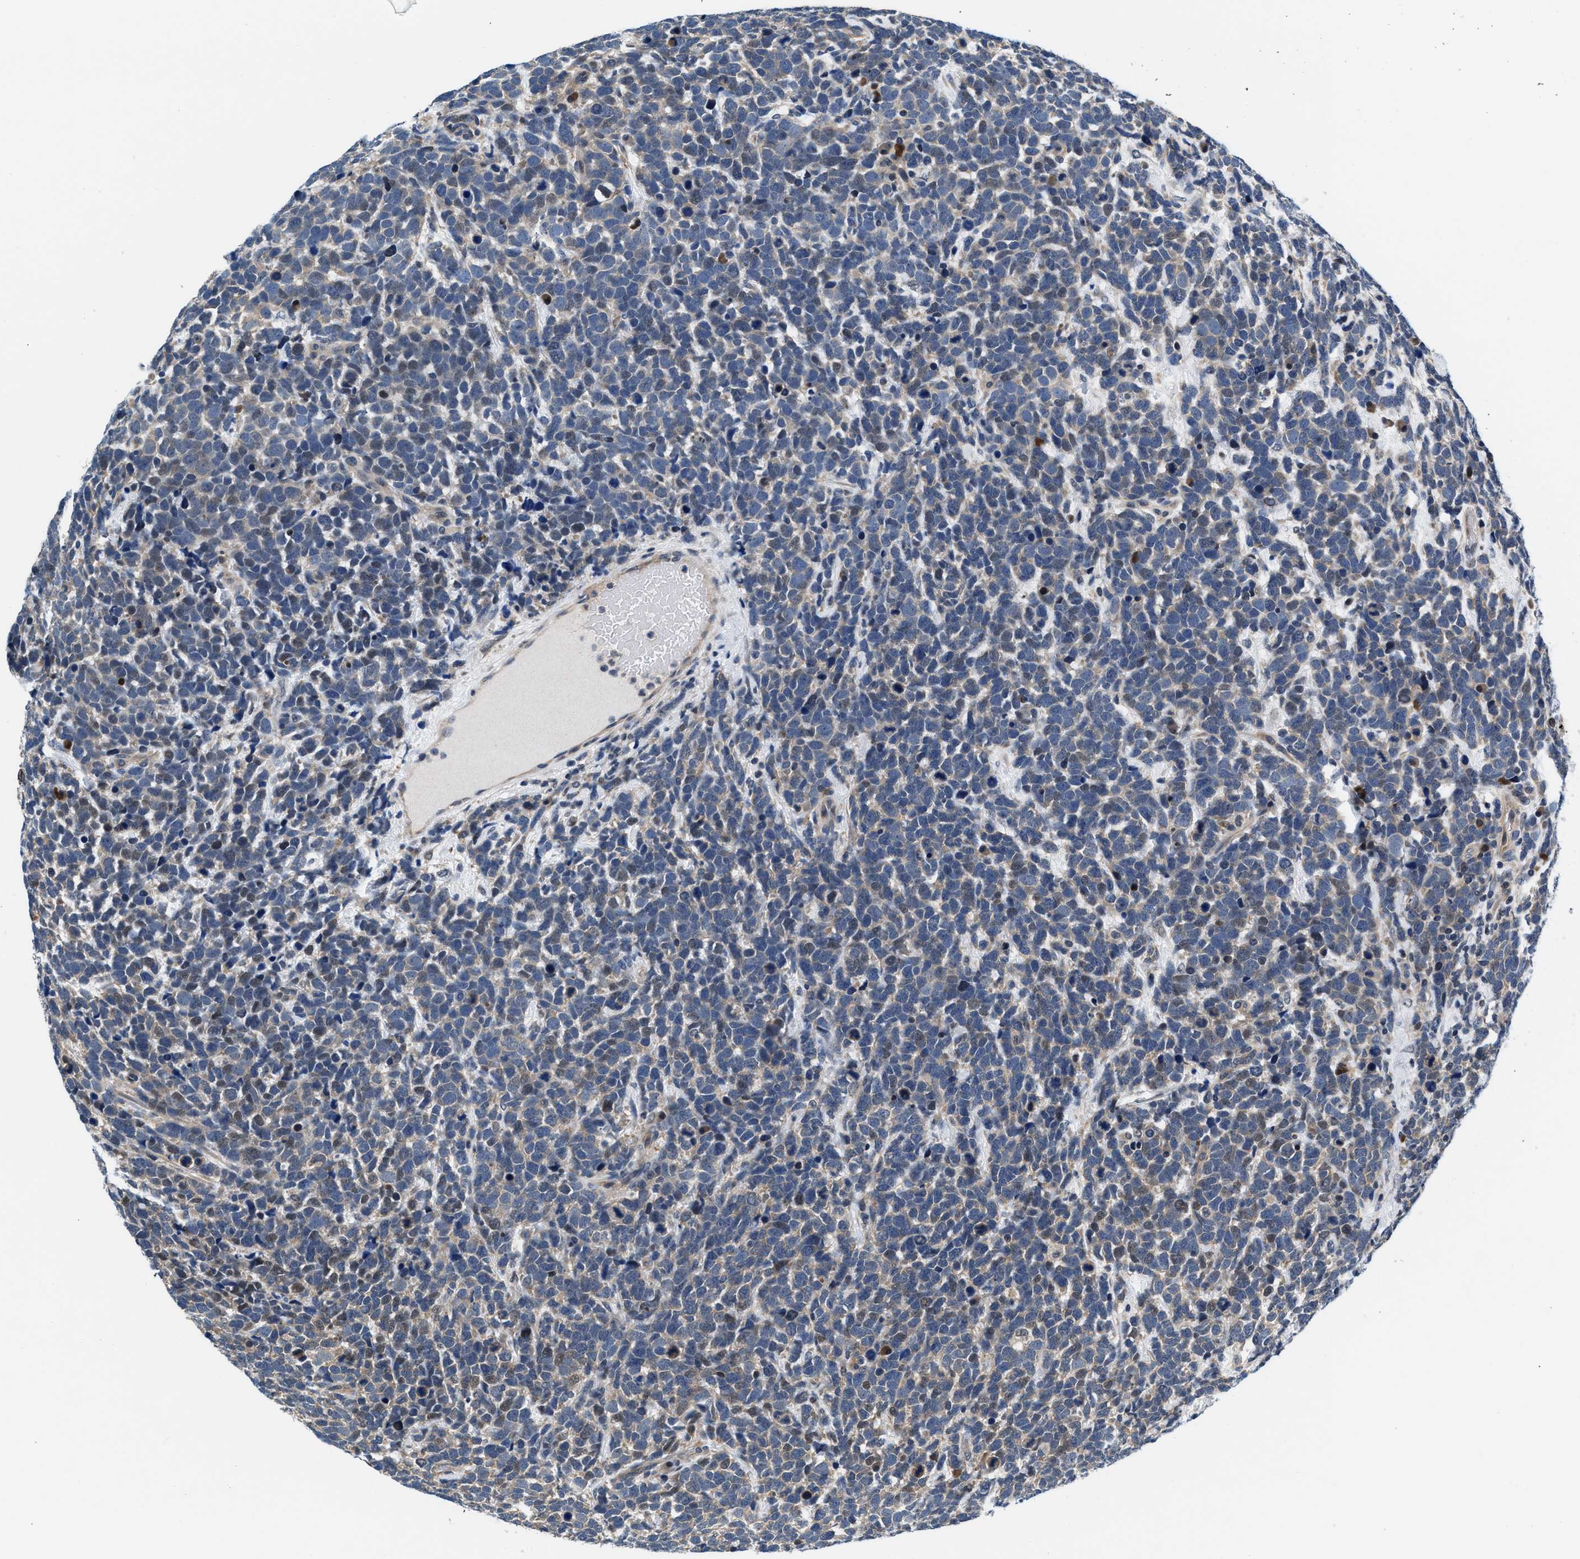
{"staining": {"intensity": "weak", "quantity": "<25%", "location": "cytoplasmic/membranous"}, "tissue": "urothelial cancer", "cell_type": "Tumor cells", "image_type": "cancer", "snomed": [{"axis": "morphology", "description": "Urothelial carcinoma, High grade"}, {"axis": "topography", "description": "Urinary bladder"}], "caption": "The IHC micrograph has no significant expression in tumor cells of urothelial carcinoma (high-grade) tissue.", "gene": "PRPSAP2", "patient": {"sex": "female", "age": 82}}